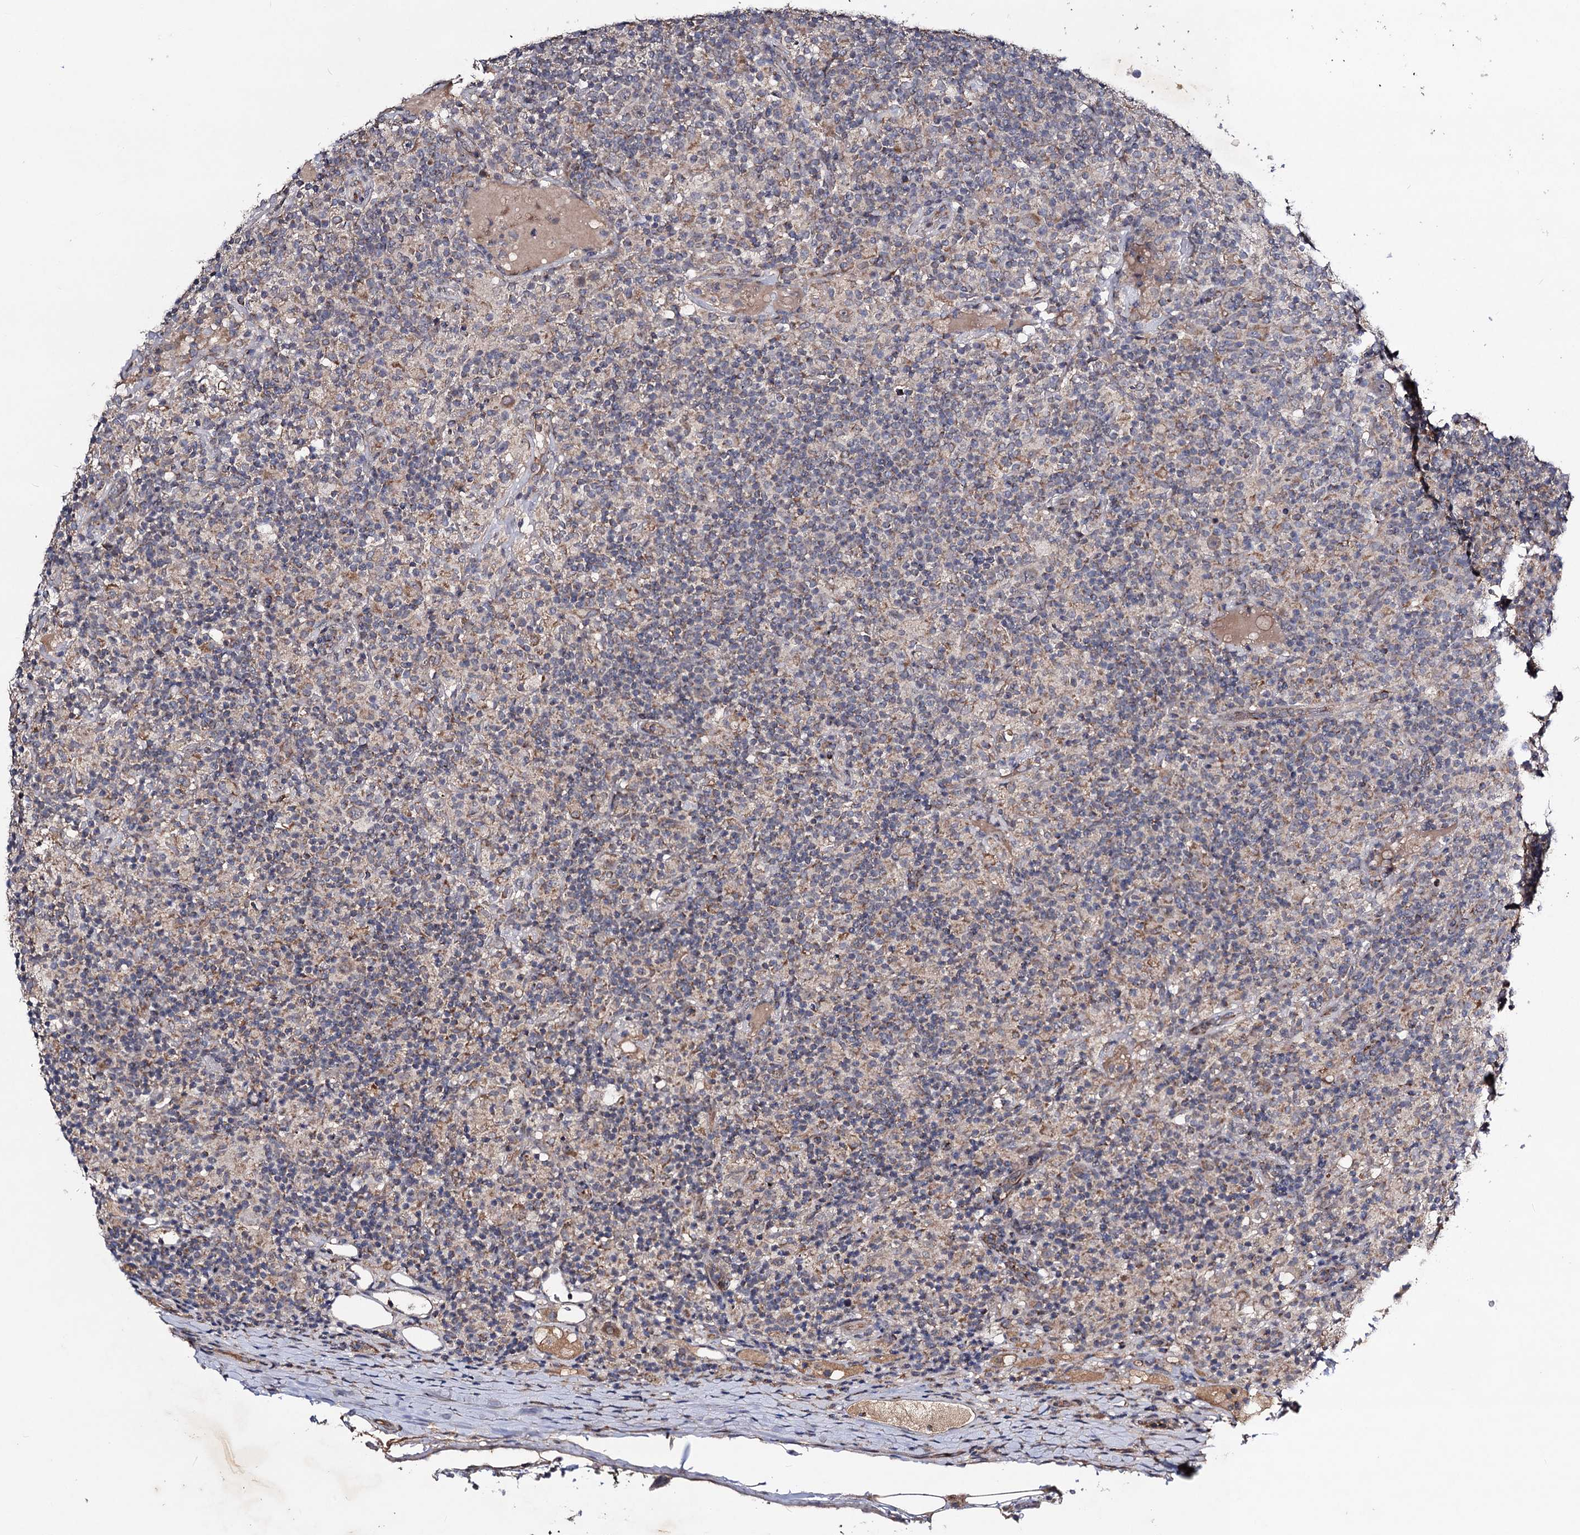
{"staining": {"intensity": "negative", "quantity": "none", "location": "none"}, "tissue": "lymphoma", "cell_type": "Tumor cells", "image_type": "cancer", "snomed": [{"axis": "morphology", "description": "Hodgkin's disease, NOS"}, {"axis": "topography", "description": "Lymph node"}], "caption": "A high-resolution micrograph shows immunohistochemistry (IHC) staining of Hodgkin's disease, which displays no significant staining in tumor cells. (Stains: DAB (3,3'-diaminobenzidine) IHC with hematoxylin counter stain, Microscopy: brightfield microscopy at high magnification).", "gene": "VPS37D", "patient": {"sex": "male", "age": 70}}